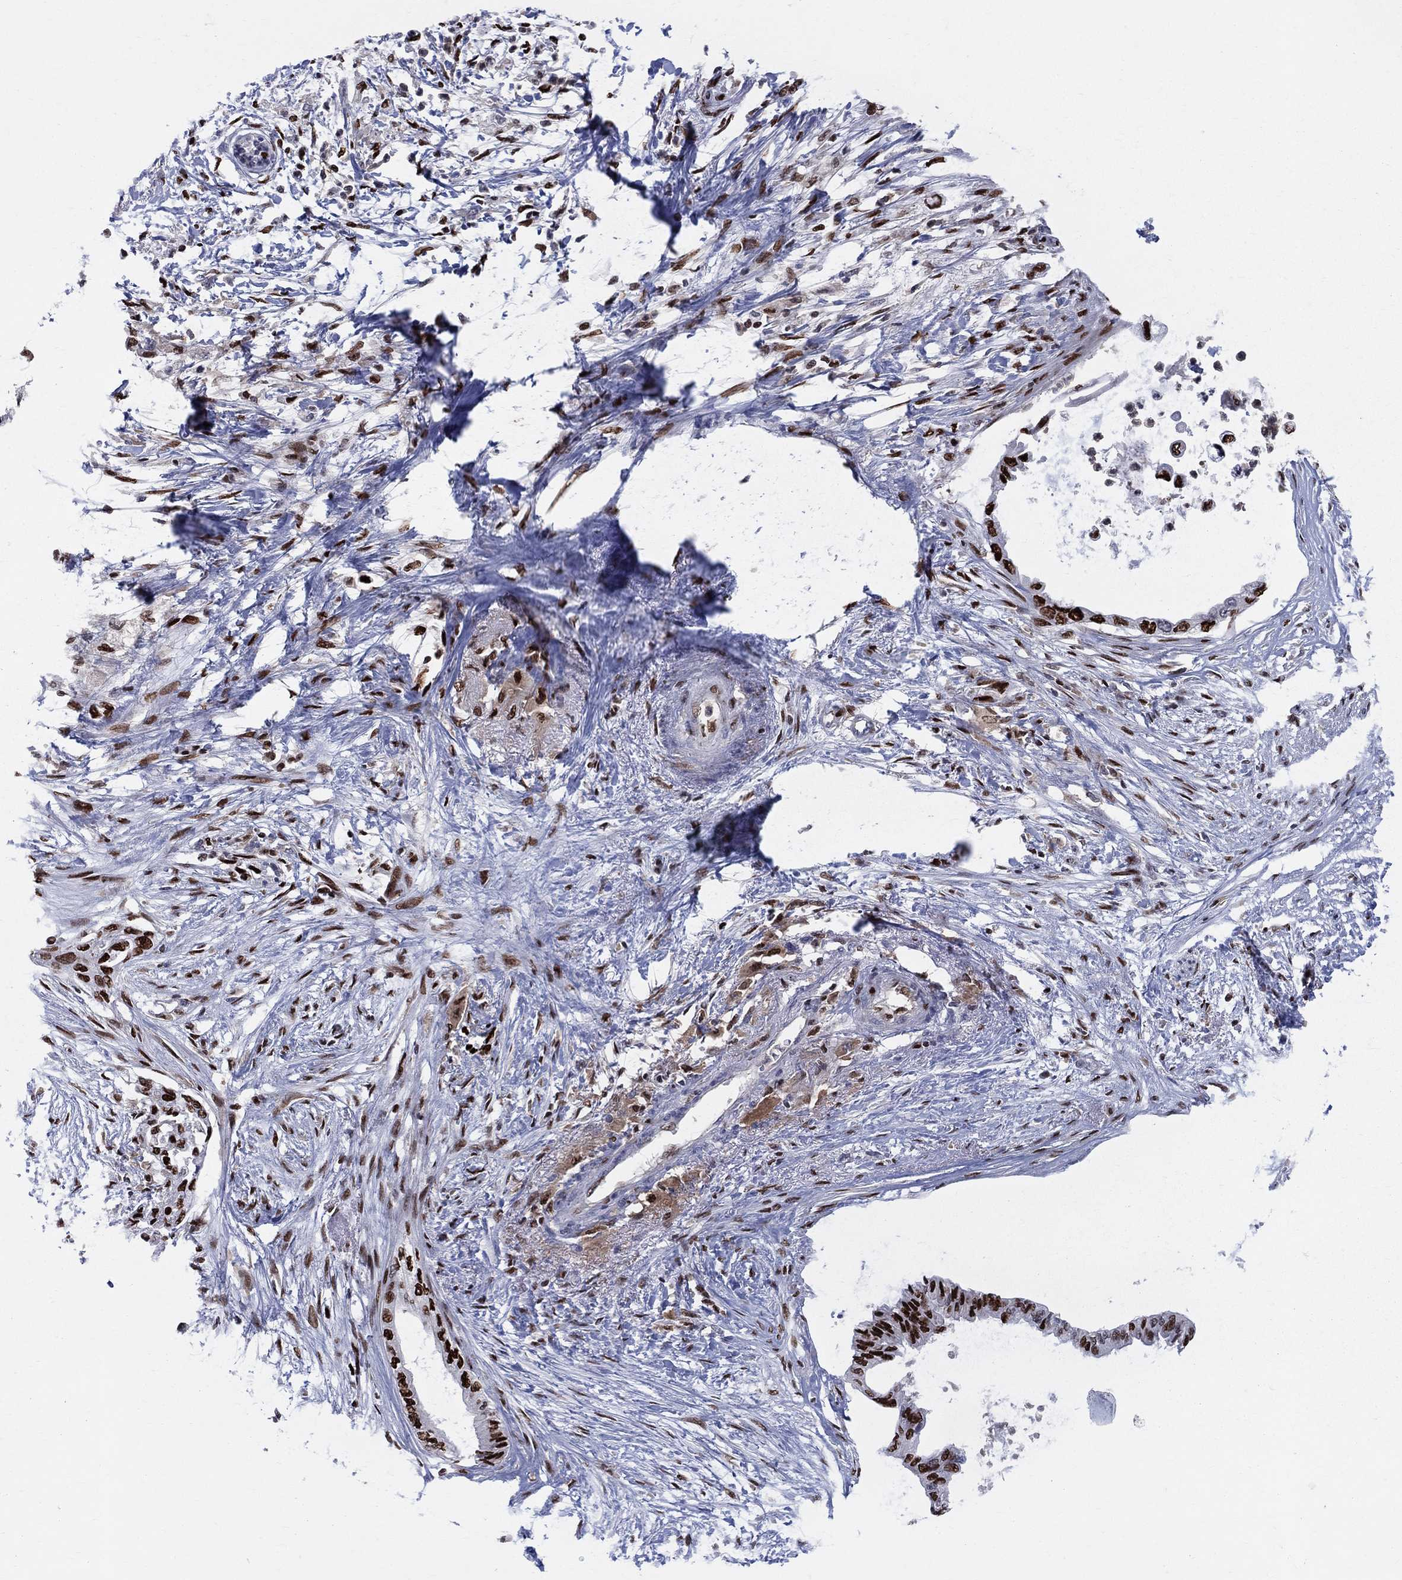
{"staining": {"intensity": "strong", "quantity": "25%-75%", "location": "nuclear"}, "tissue": "pancreatic cancer", "cell_type": "Tumor cells", "image_type": "cancer", "snomed": [{"axis": "morphology", "description": "Normal tissue, NOS"}, {"axis": "morphology", "description": "Adenocarcinoma, NOS"}, {"axis": "topography", "description": "Pancreas"}, {"axis": "topography", "description": "Duodenum"}], "caption": "Adenocarcinoma (pancreatic) stained with a protein marker demonstrates strong staining in tumor cells.", "gene": "ZNHIT3", "patient": {"sex": "female", "age": 60}}